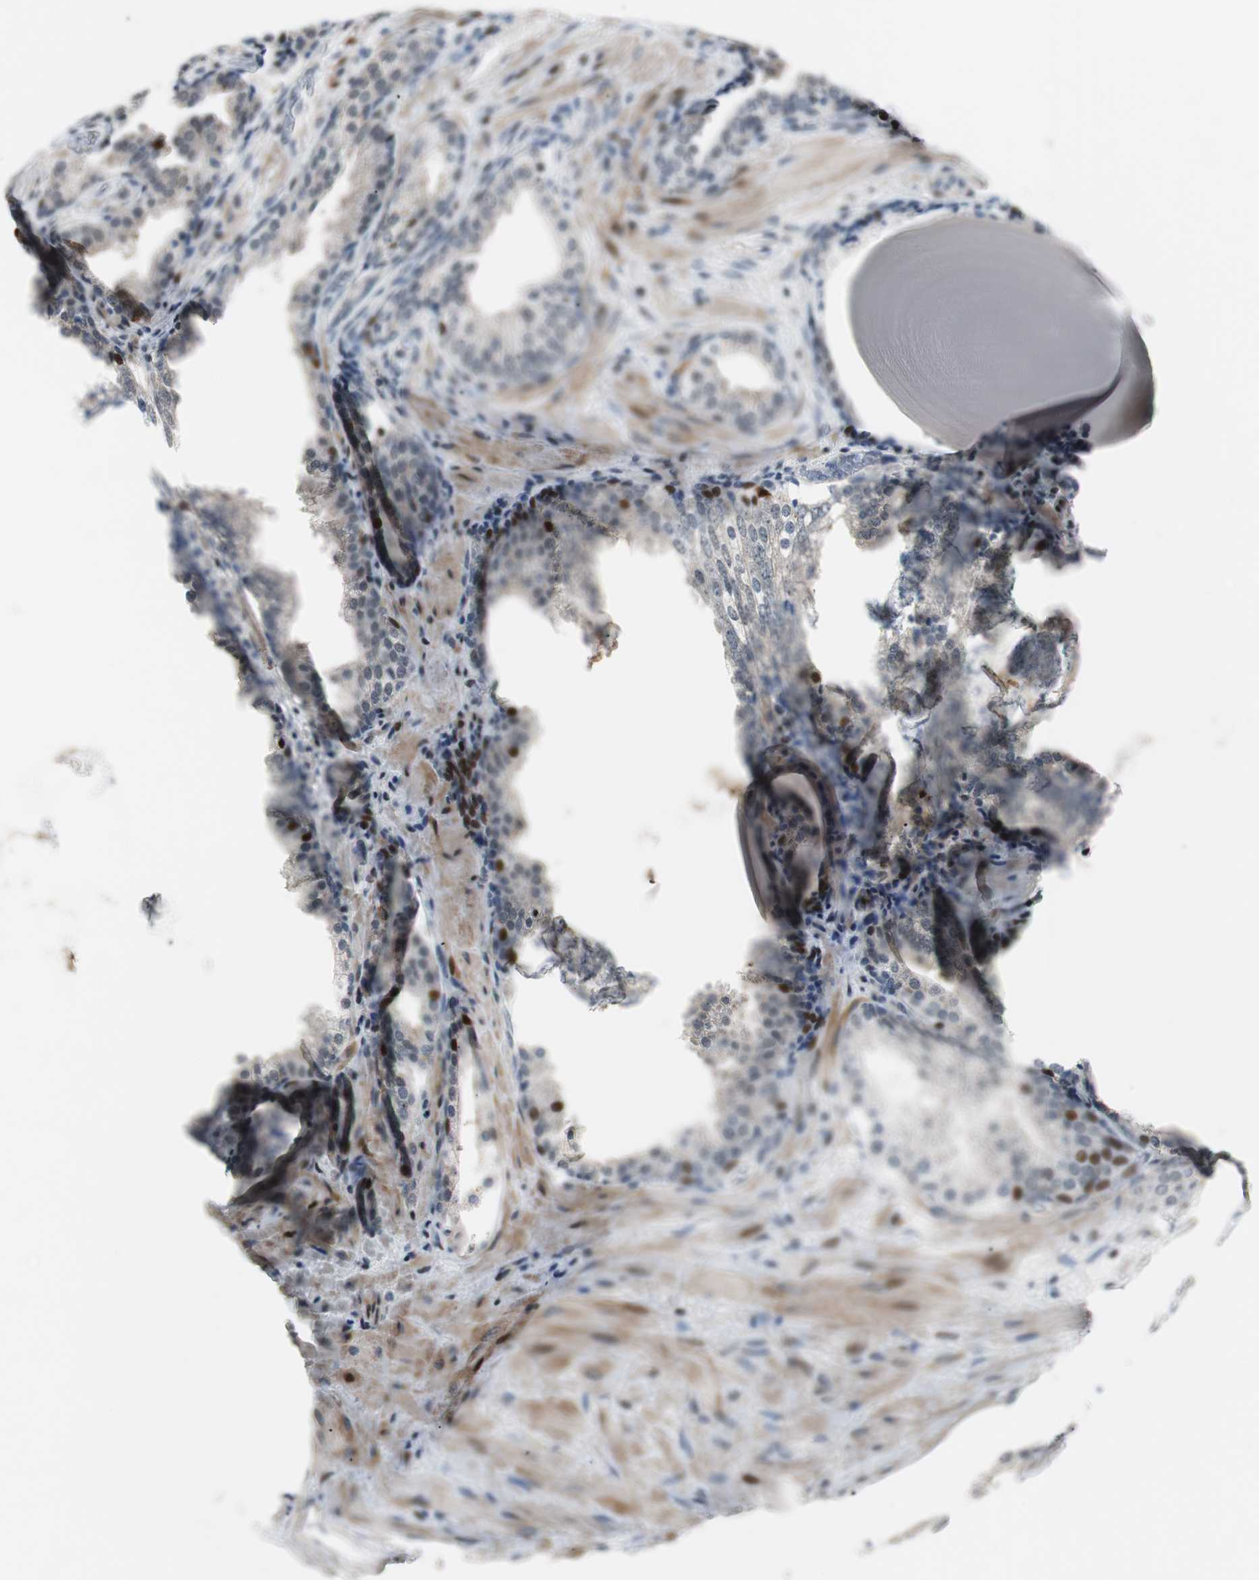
{"staining": {"intensity": "strong", "quantity": "<25%", "location": "nuclear"}, "tissue": "prostate cancer", "cell_type": "Tumor cells", "image_type": "cancer", "snomed": [{"axis": "morphology", "description": "Adenocarcinoma, High grade"}, {"axis": "topography", "description": "Prostate"}], "caption": "Immunohistochemical staining of human high-grade adenocarcinoma (prostate) demonstrates medium levels of strong nuclear expression in about <25% of tumor cells.", "gene": "RAD1", "patient": {"sex": "male", "age": 68}}